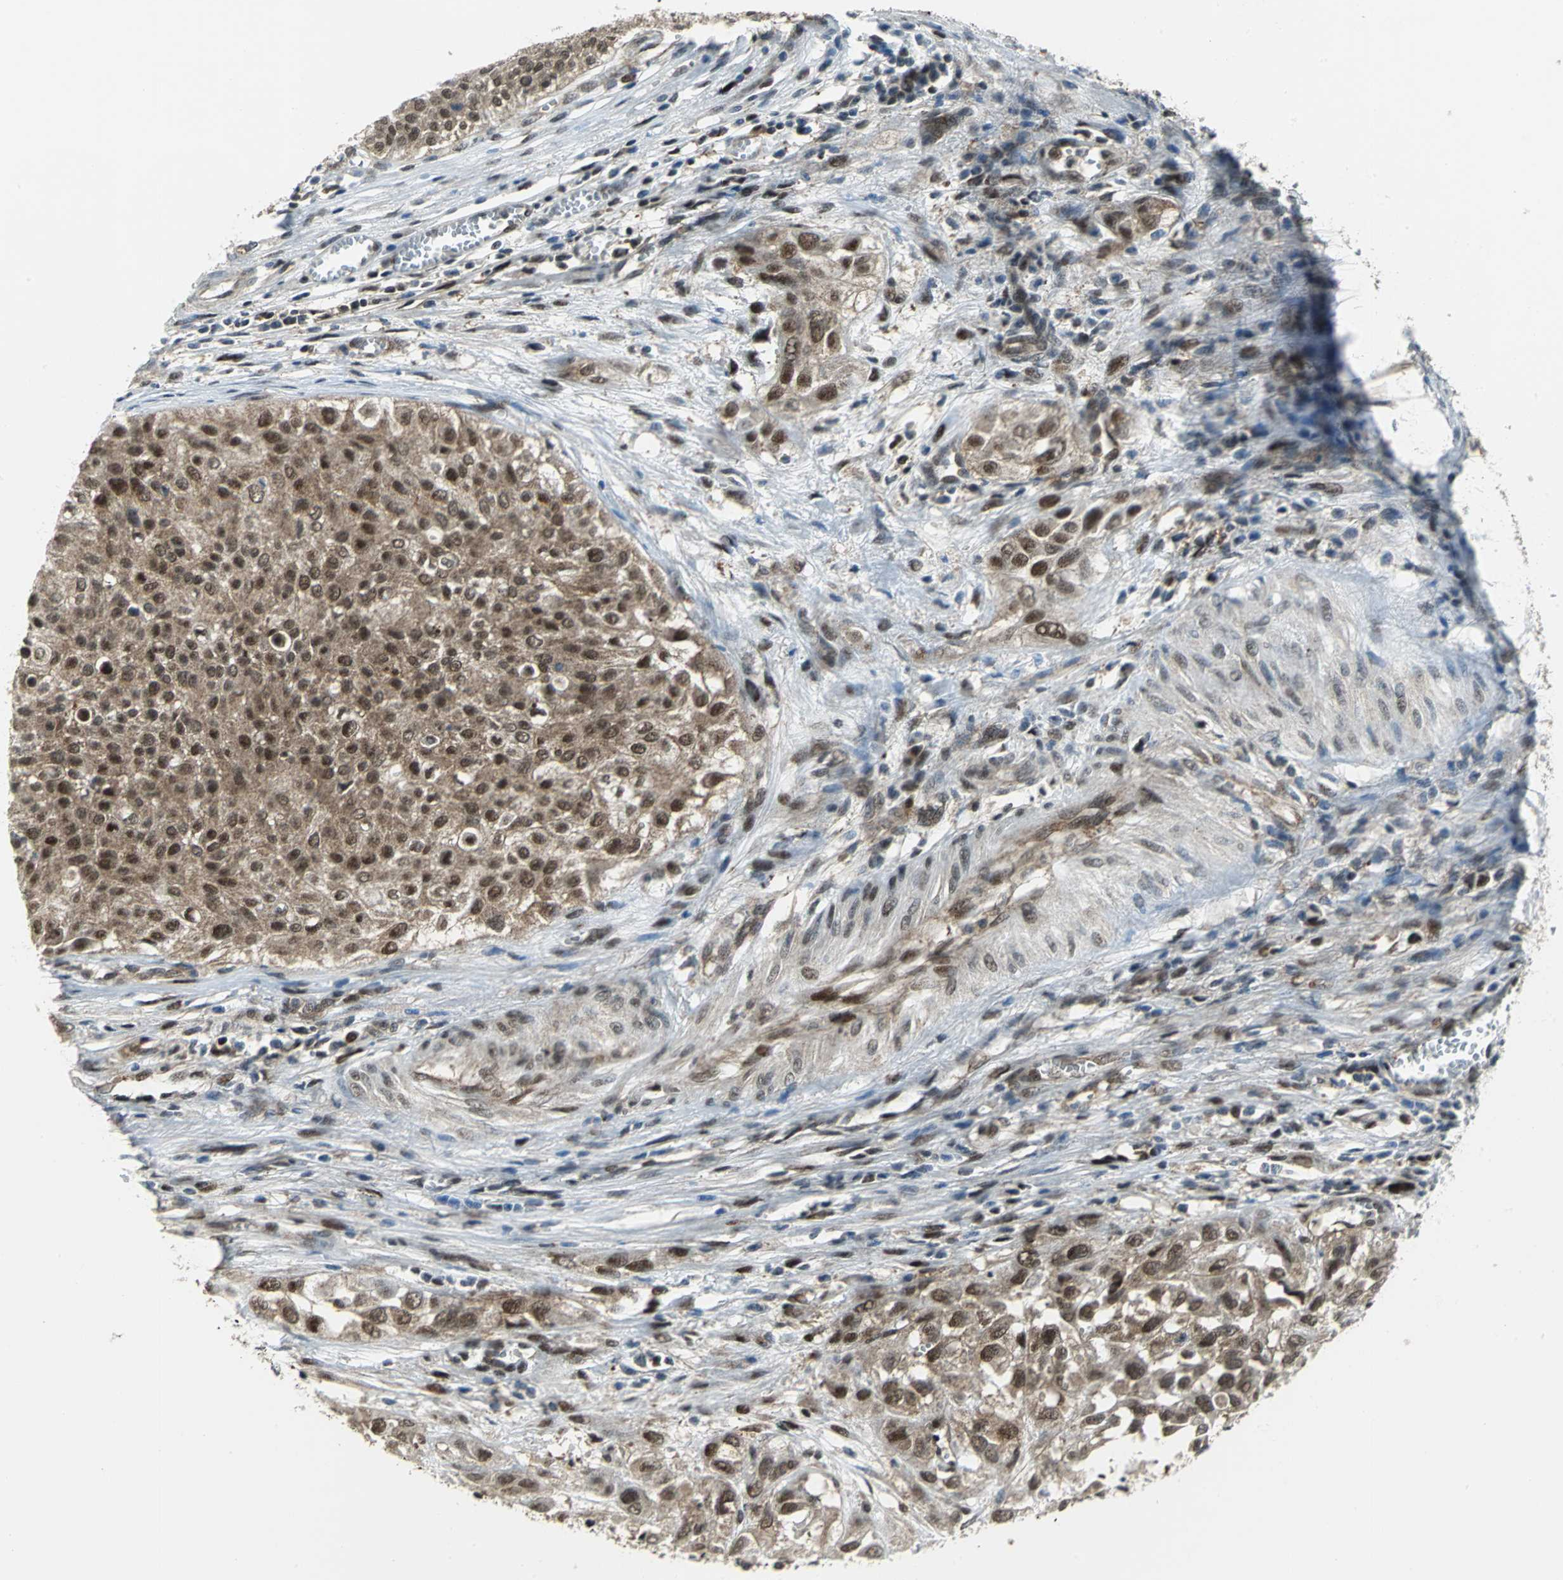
{"staining": {"intensity": "moderate", "quantity": ">75%", "location": "cytoplasmic/membranous,nuclear"}, "tissue": "urothelial cancer", "cell_type": "Tumor cells", "image_type": "cancer", "snomed": [{"axis": "morphology", "description": "Urothelial carcinoma, High grade"}, {"axis": "topography", "description": "Urinary bladder"}], "caption": "Protein staining demonstrates moderate cytoplasmic/membranous and nuclear staining in about >75% of tumor cells in urothelial cancer. The staining was performed using DAB to visualize the protein expression in brown, while the nuclei were stained in blue with hematoxylin (Magnification: 20x).", "gene": "PSMA4", "patient": {"sex": "male", "age": 57}}